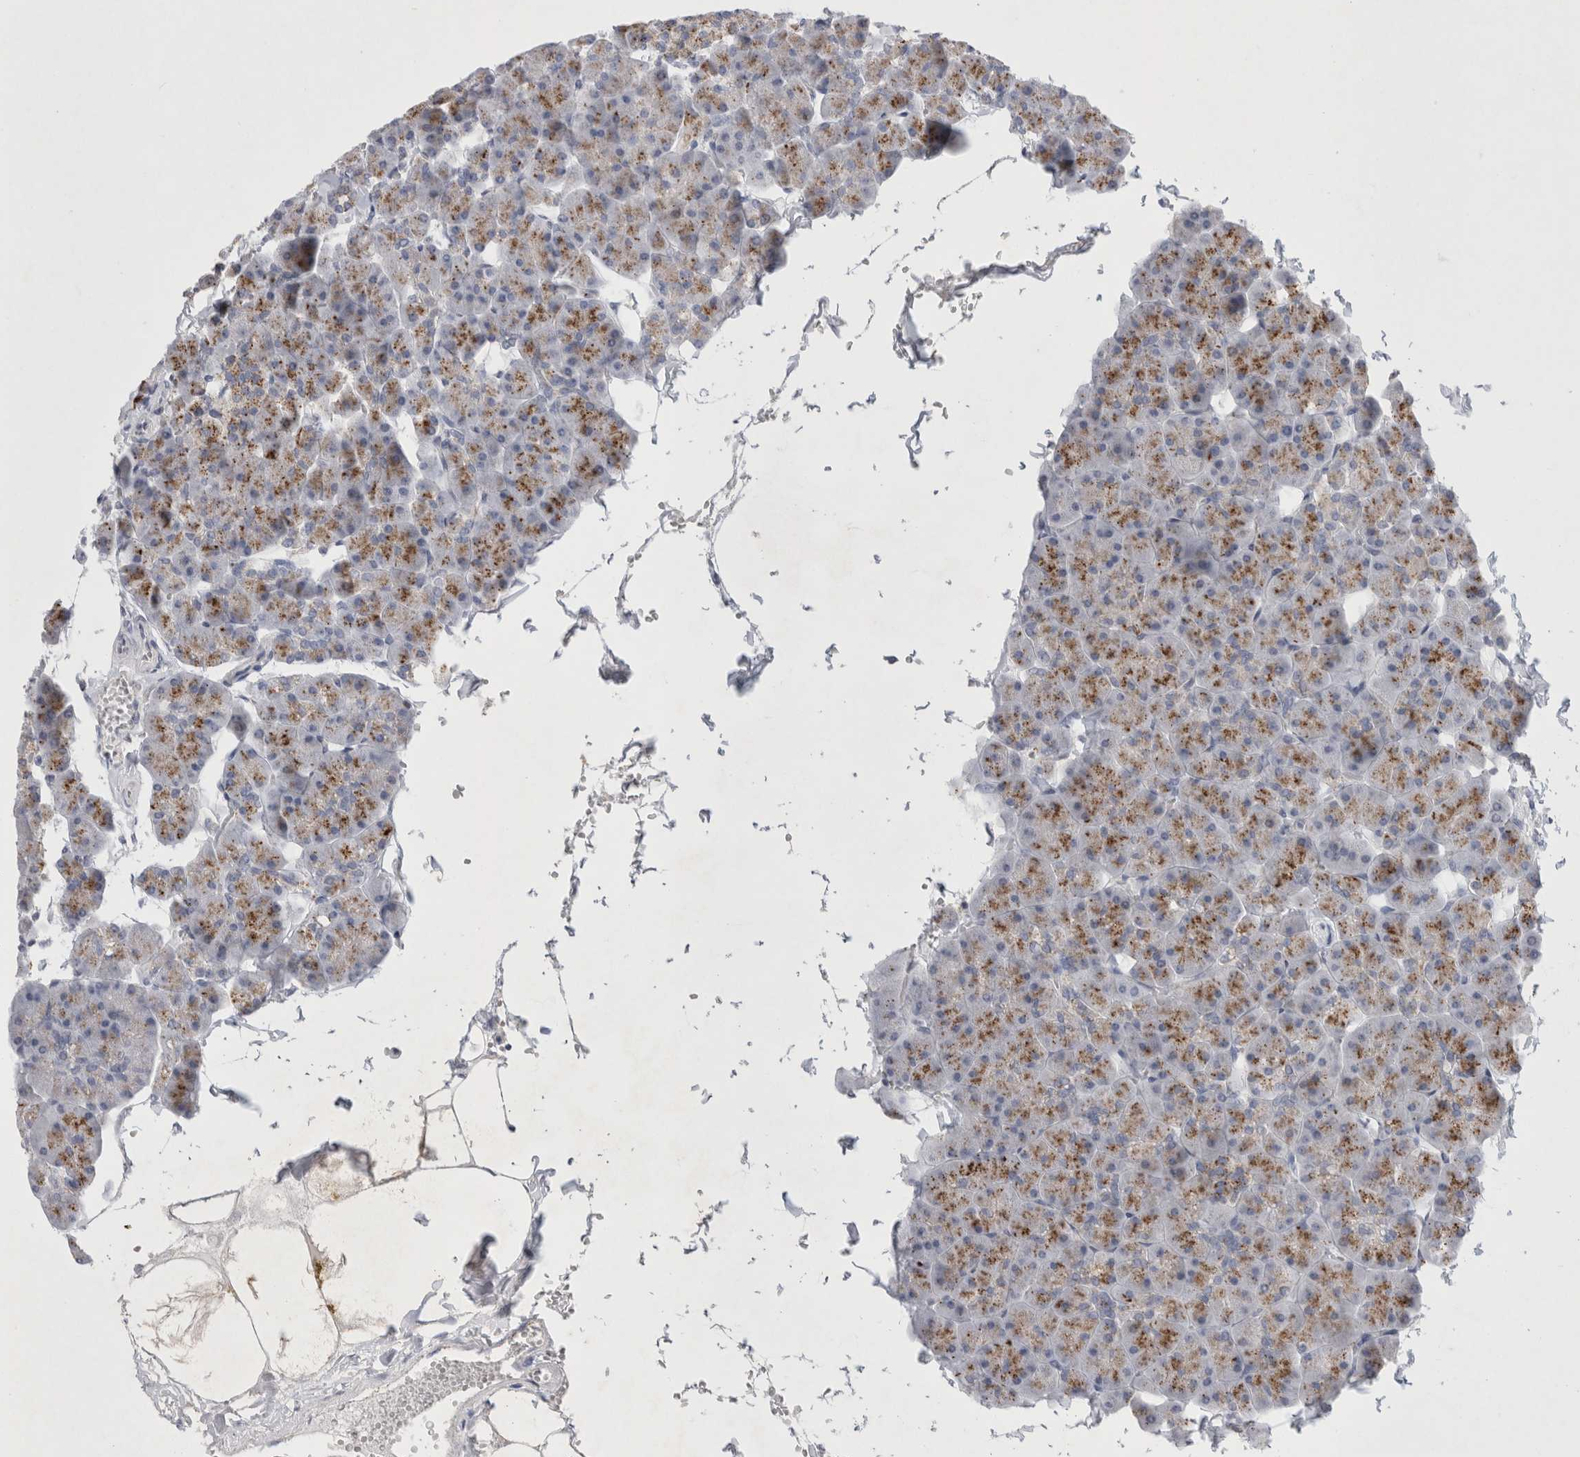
{"staining": {"intensity": "moderate", "quantity": "<25%", "location": "cytoplasmic/membranous"}, "tissue": "pancreas", "cell_type": "Exocrine glandular cells", "image_type": "normal", "snomed": [{"axis": "morphology", "description": "Normal tissue, NOS"}, {"axis": "topography", "description": "Pancreas"}], "caption": "Brown immunohistochemical staining in normal human pancreas displays moderate cytoplasmic/membranous staining in approximately <25% of exocrine glandular cells.", "gene": "GAA", "patient": {"sex": "male", "age": 35}}